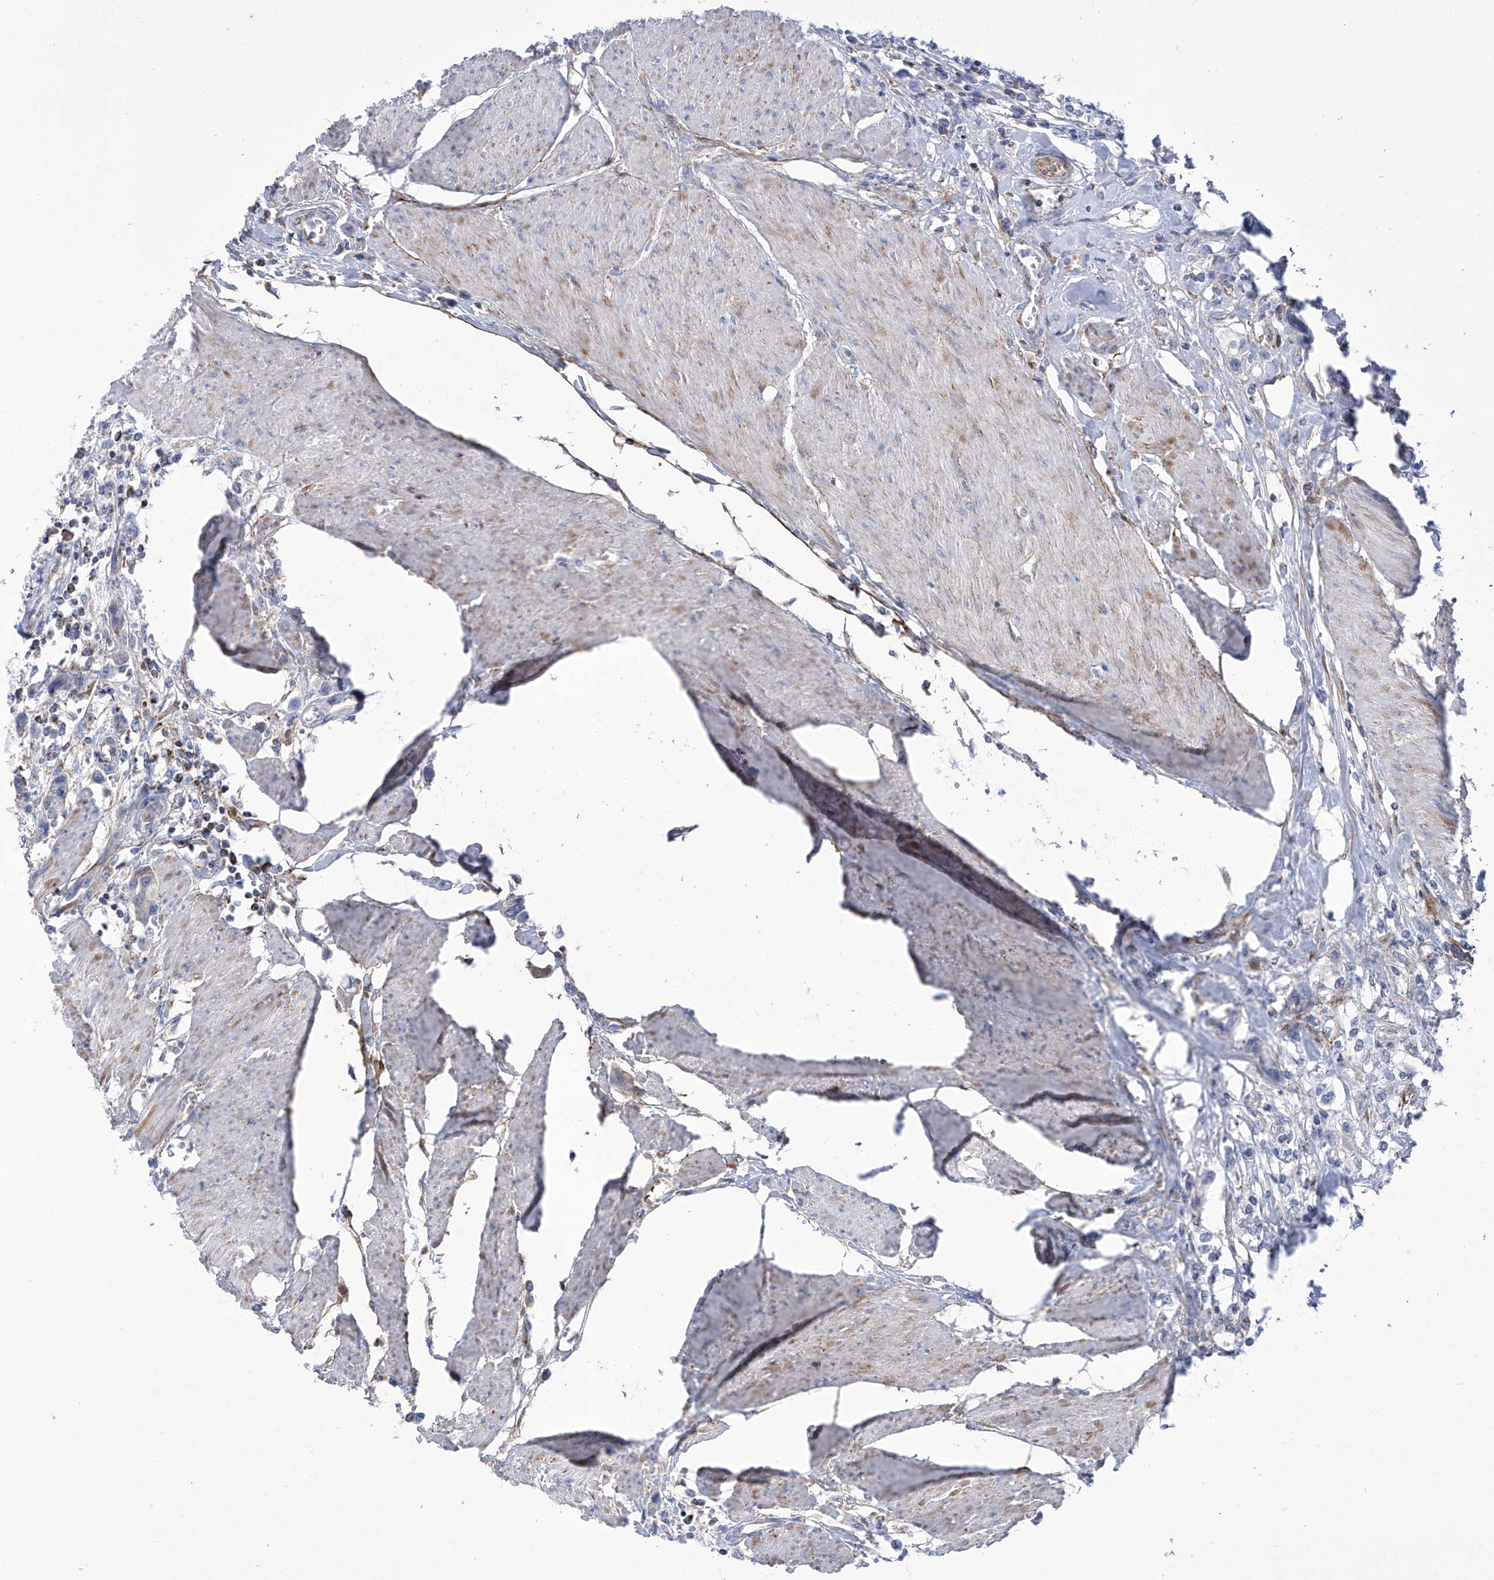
{"staining": {"intensity": "negative", "quantity": "none", "location": "none"}, "tissue": "urothelial cancer", "cell_type": "Tumor cells", "image_type": "cancer", "snomed": [{"axis": "morphology", "description": "Urothelial carcinoma, High grade"}, {"axis": "topography", "description": "Urinary bladder"}], "caption": "DAB immunohistochemical staining of human urothelial carcinoma (high-grade) exhibits no significant expression in tumor cells. (DAB (3,3'-diaminobenzidine) immunohistochemistry (IHC) visualized using brightfield microscopy, high magnification).", "gene": "SRBD1", "patient": {"sex": "male", "age": 50}}